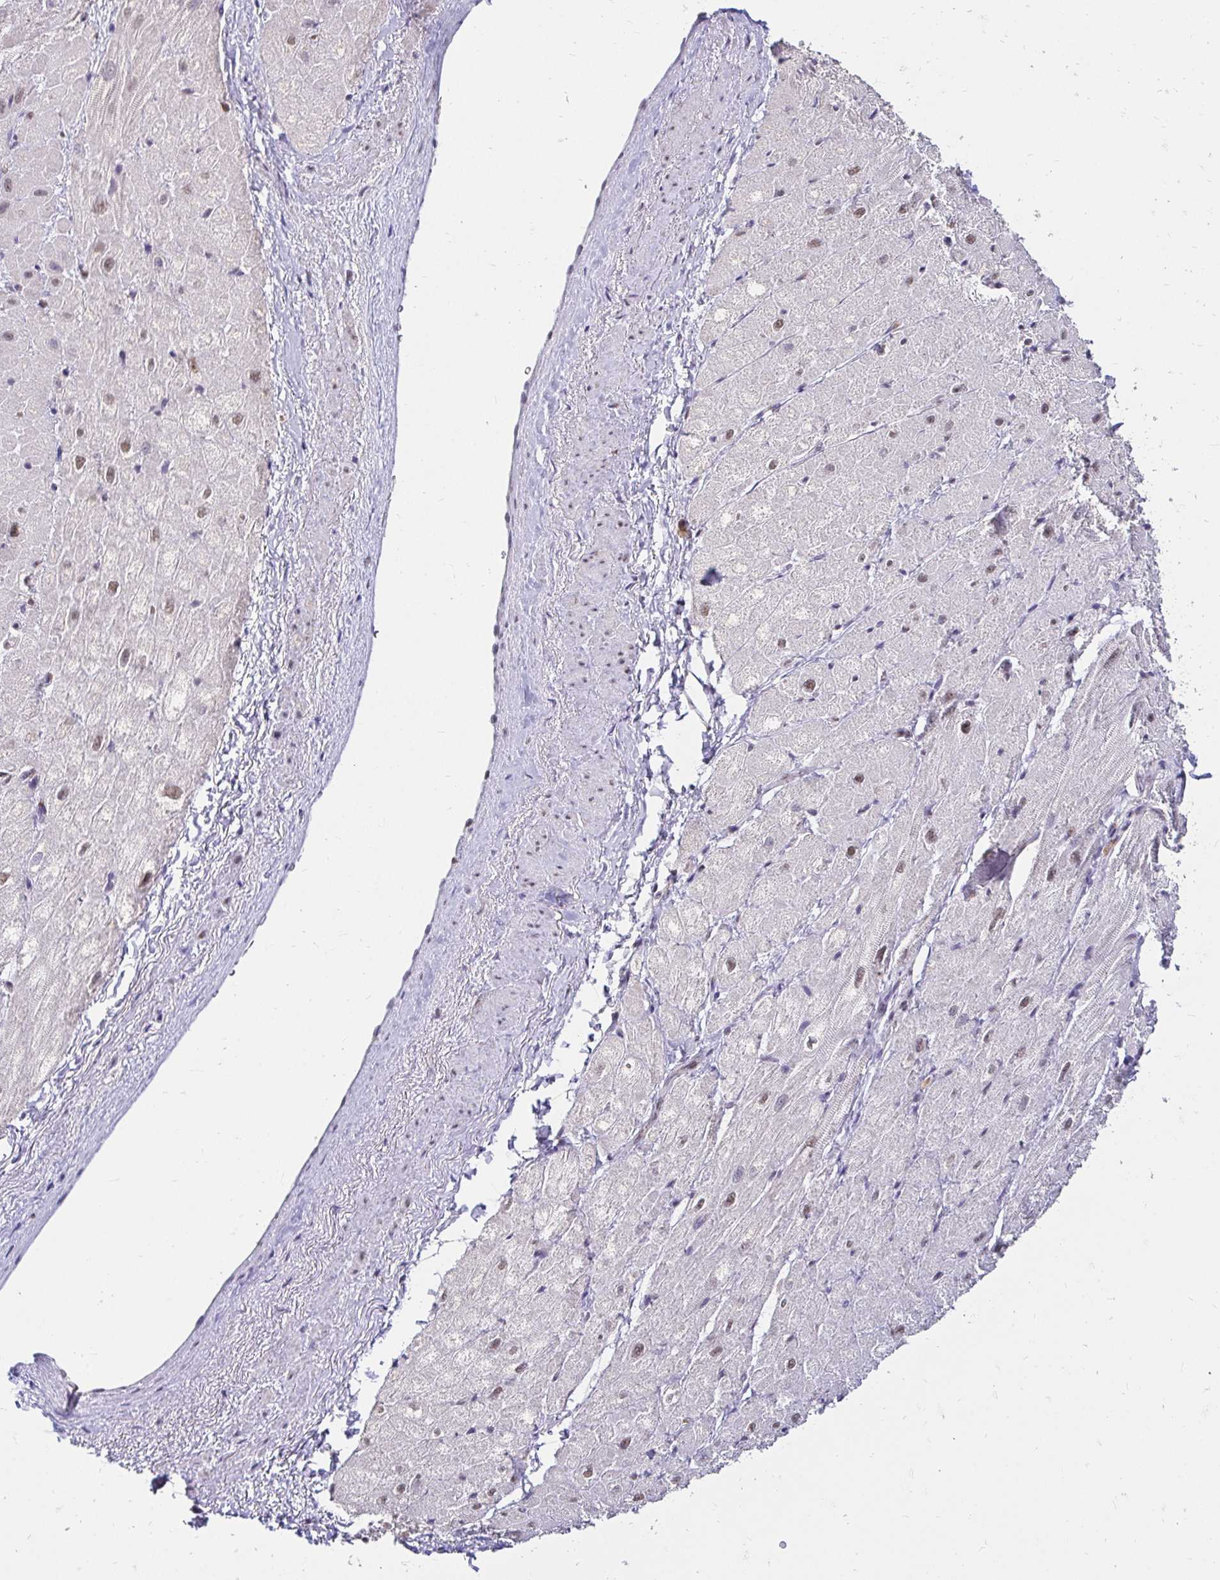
{"staining": {"intensity": "moderate", "quantity": "<25%", "location": "cytoplasmic/membranous,nuclear"}, "tissue": "heart muscle", "cell_type": "Cardiomyocytes", "image_type": "normal", "snomed": [{"axis": "morphology", "description": "Normal tissue, NOS"}, {"axis": "topography", "description": "Heart"}], "caption": "Immunohistochemical staining of unremarkable human heart muscle shows moderate cytoplasmic/membranous,nuclear protein staining in approximately <25% of cardiomyocytes. (brown staining indicates protein expression, while blue staining denotes nuclei).", "gene": "RIMS4", "patient": {"sex": "male", "age": 62}}